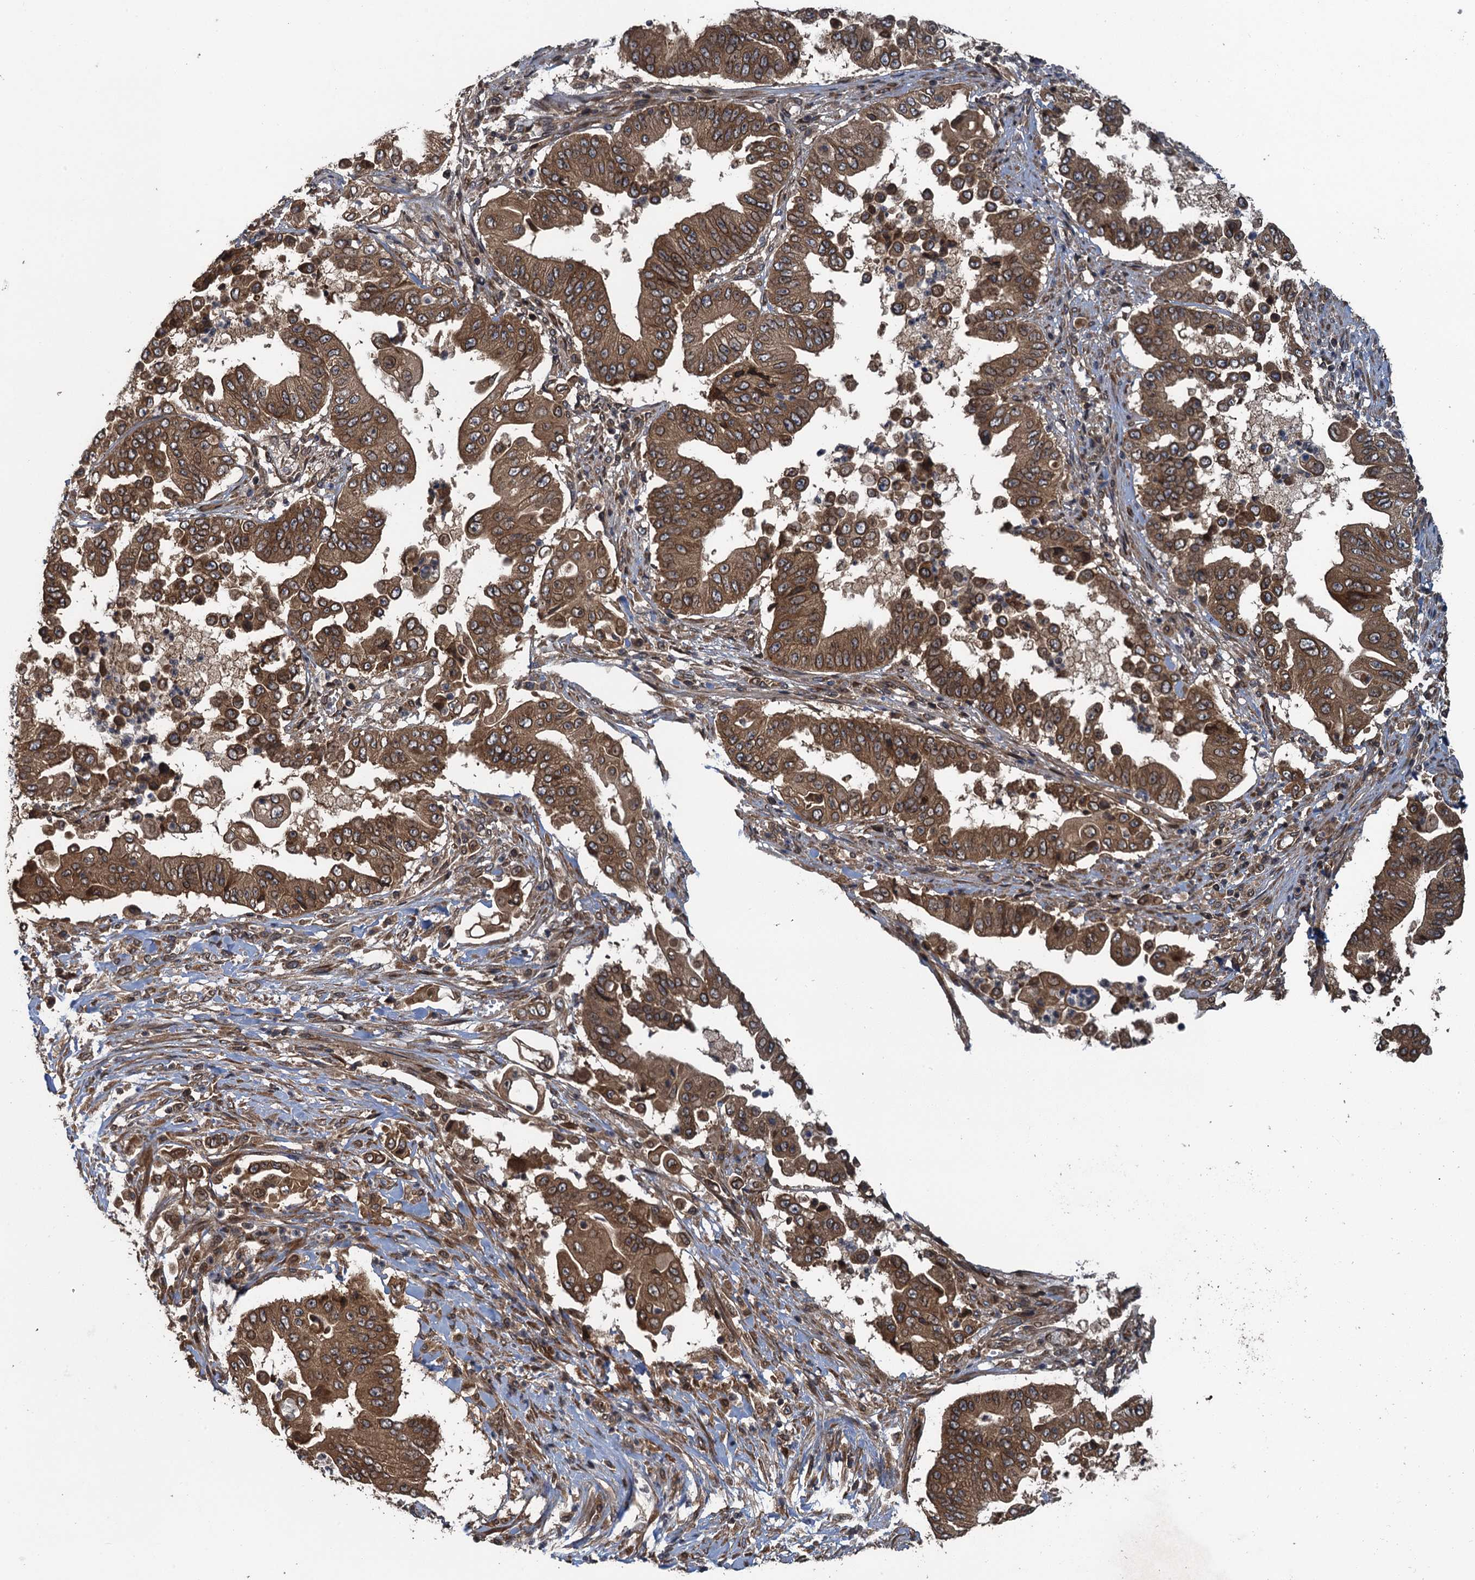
{"staining": {"intensity": "moderate", "quantity": ">75%", "location": "cytoplasmic/membranous,nuclear"}, "tissue": "pancreatic cancer", "cell_type": "Tumor cells", "image_type": "cancer", "snomed": [{"axis": "morphology", "description": "Adenocarcinoma, NOS"}, {"axis": "topography", "description": "Pancreas"}], "caption": "This histopathology image shows immunohistochemistry staining of human pancreatic cancer (adenocarcinoma), with medium moderate cytoplasmic/membranous and nuclear expression in about >75% of tumor cells.", "gene": "GLE1", "patient": {"sex": "female", "age": 77}}